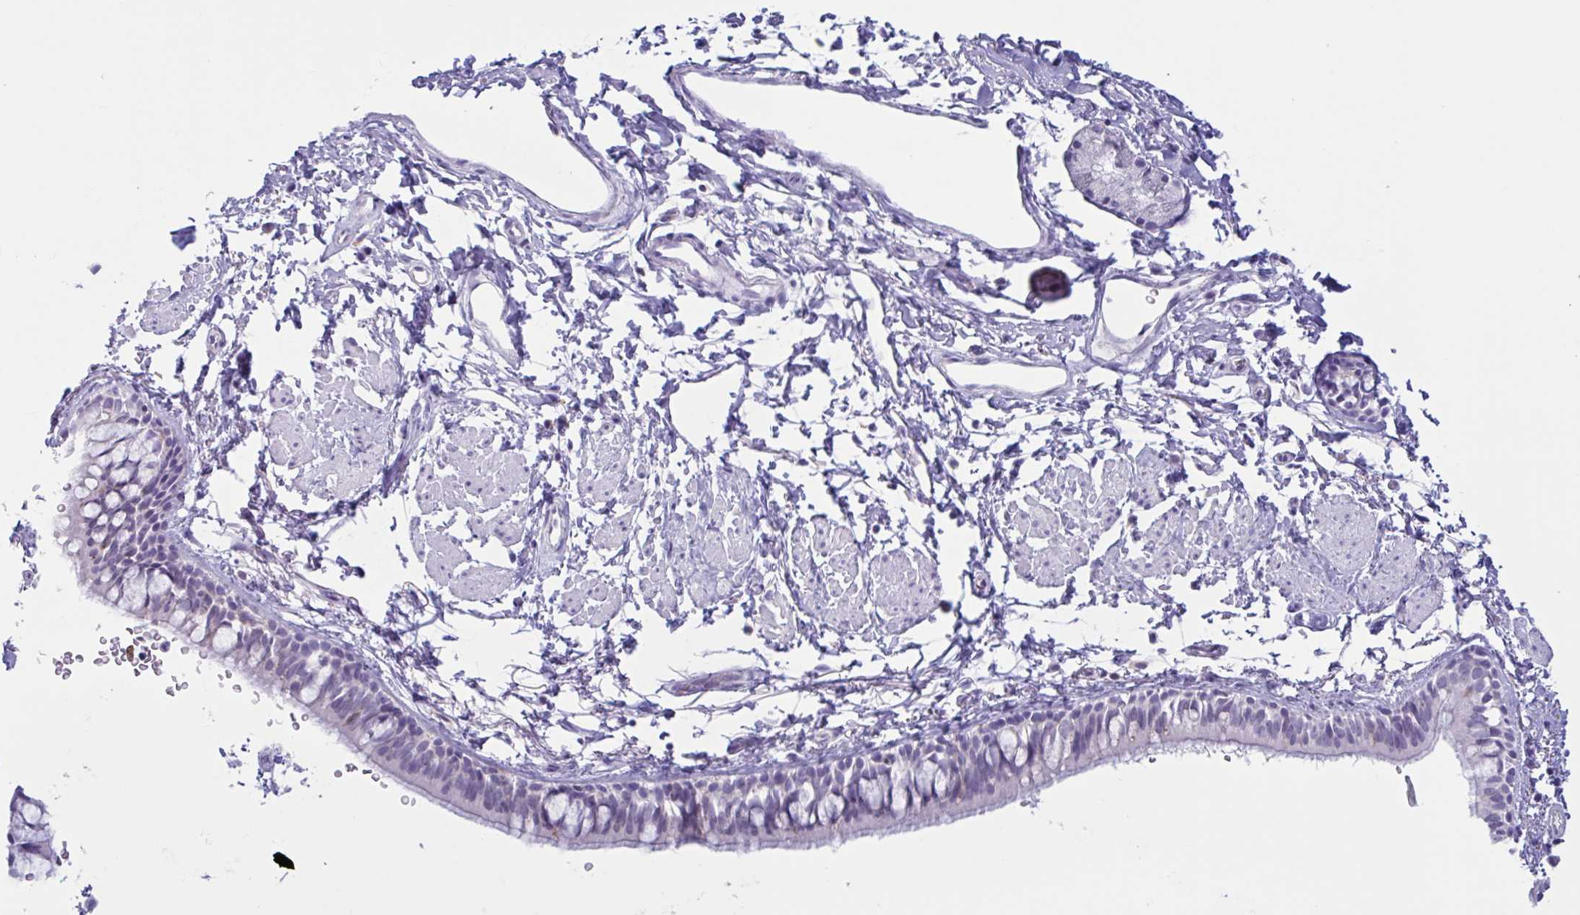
{"staining": {"intensity": "negative", "quantity": "none", "location": "none"}, "tissue": "bronchus", "cell_type": "Respiratory epithelial cells", "image_type": "normal", "snomed": [{"axis": "morphology", "description": "Normal tissue, NOS"}, {"axis": "topography", "description": "Lymph node"}, {"axis": "topography", "description": "Cartilage tissue"}, {"axis": "topography", "description": "Bronchus"}], "caption": "Immunohistochemistry histopathology image of unremarkable bronchus: bronchus stained with DAB demonstrates no significant protein expression in respiratory epithelial cells.", "gene": "XCL1", "patient": {"sex": "female", "age": 70}}